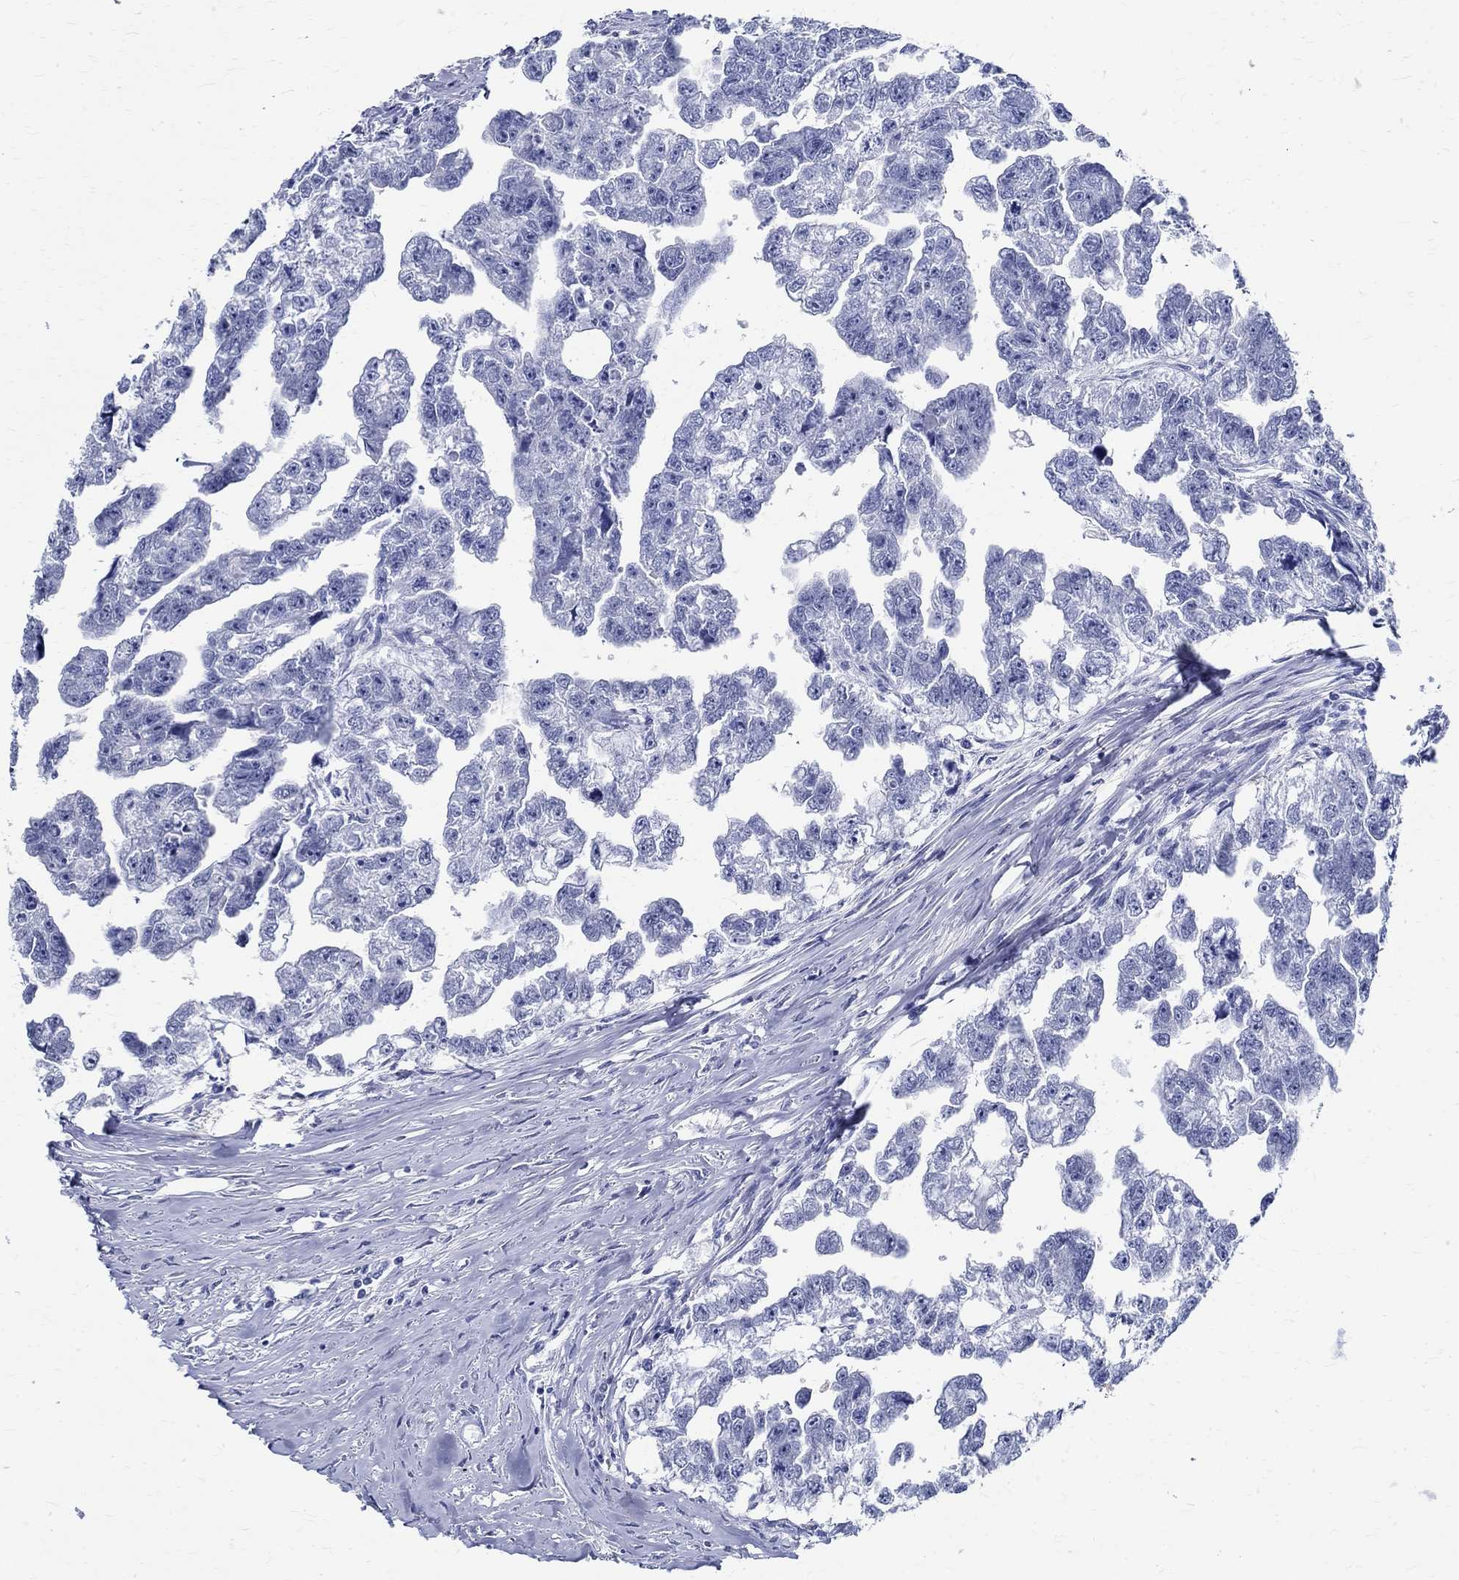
{"staining": {"intensity": "negative", "quantity": "none", "location": "none"}, "tissue": "testis cancer", "cell_type": "Tumor cells", "image_type": "cancer", "snomed": [{"axis": "morphology", "description": "Carcinoma, Embryonal, NOS"}, {"axis": "morphology", "description": "Teratoma, malignant, NOS"}, {"axis": "topography", "description": "Testis"}], "caption": "An immunohistochemistry (IHC) photomicrograph of testis cancer is shown. There is no staining in tumor cells of testis cancer.", "gene": "BSPRY", "patient": {"sex": "male", "age": 44}}